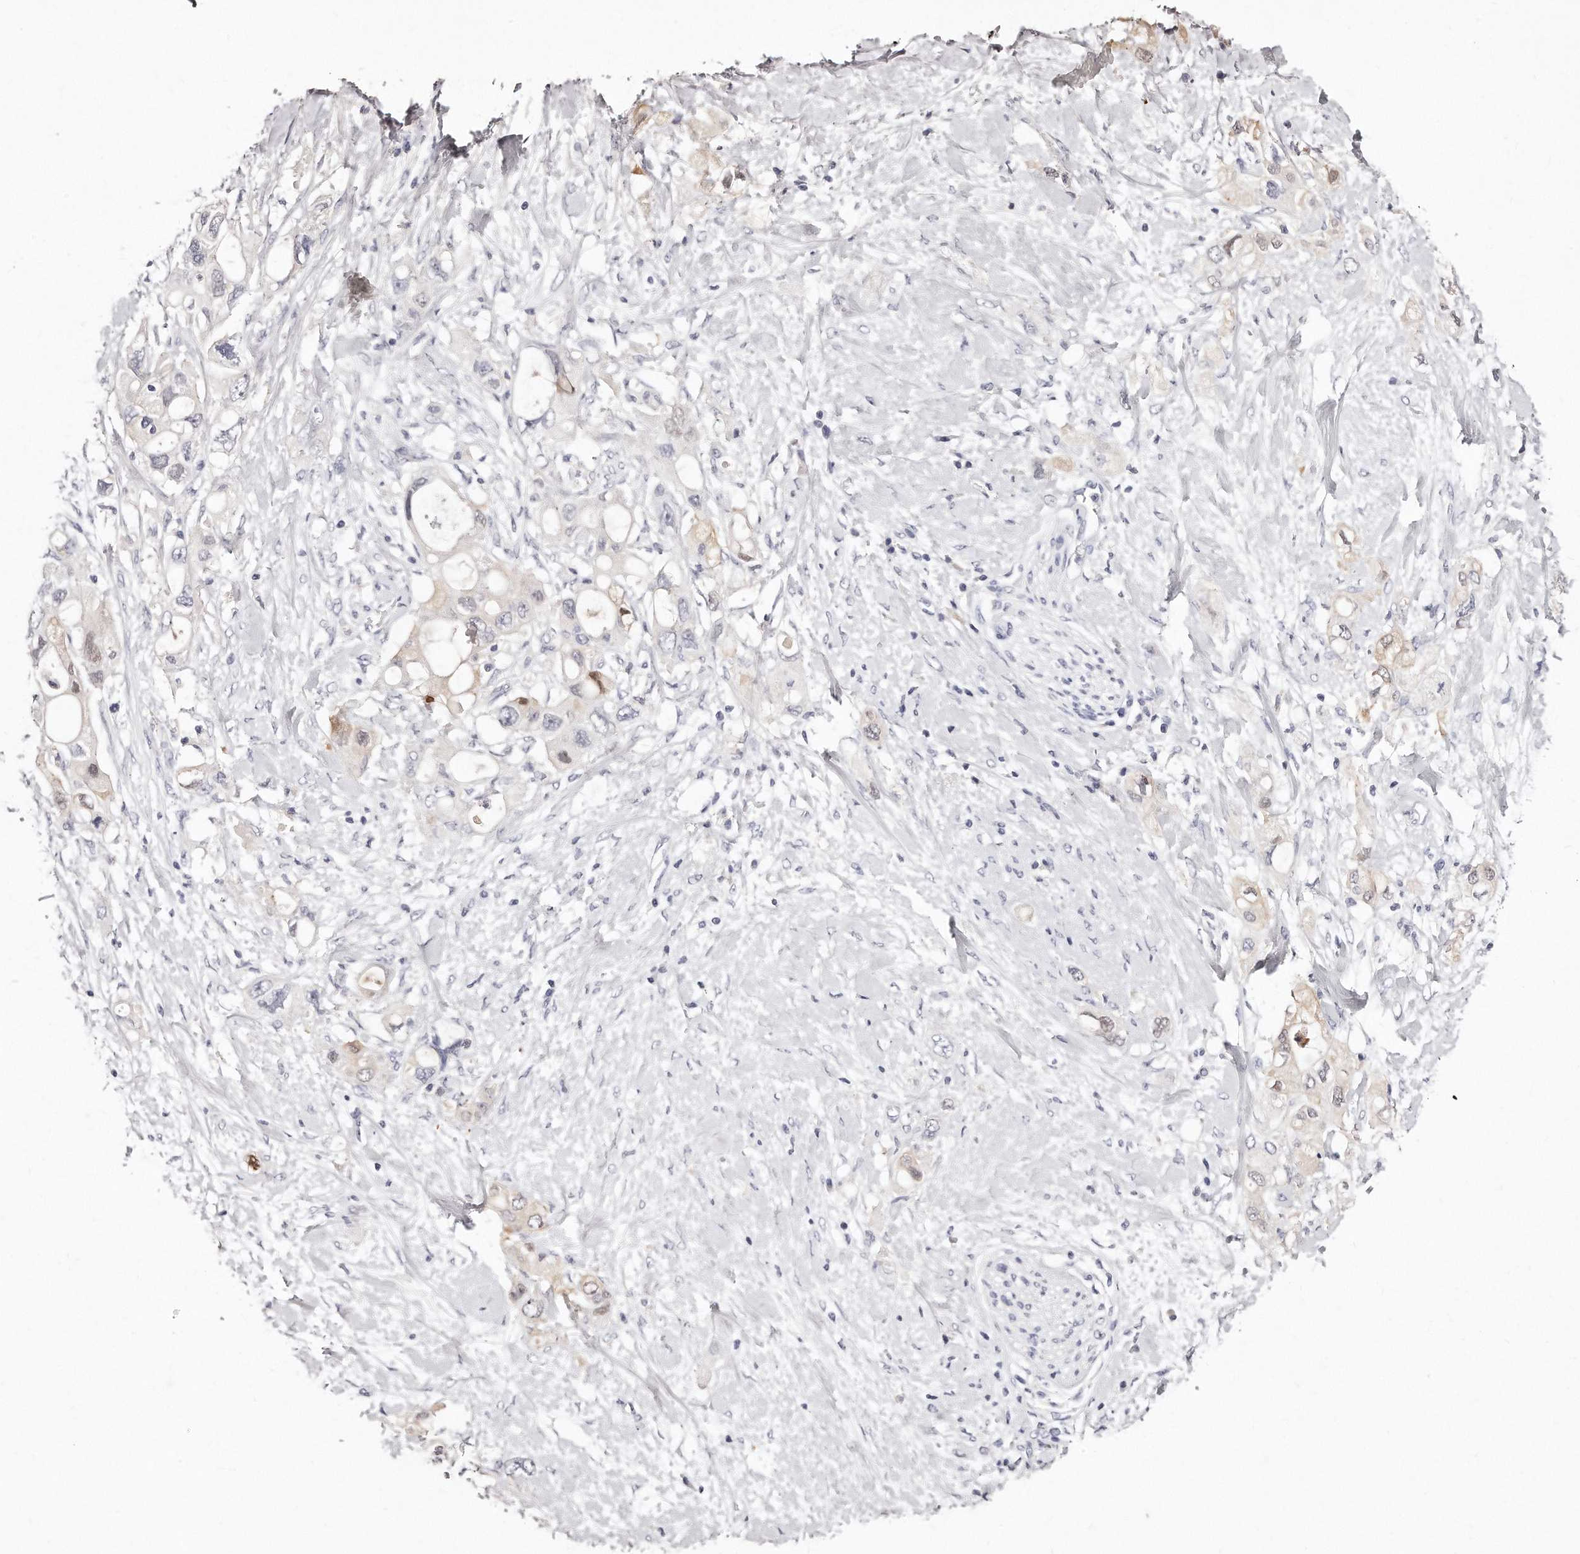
{"staining": {"intensity": "negative", "quantity": "none", "location": "none"}, "tissue": "pancreatic cancer", "cell_type": "Tumor cells", "image_type": "cancer", "snomed": [{"axis": "morphology", "description": "Adenocarcinoma, NOS"}, {"axis": "topography", "description": "Pancreas"}], "caption": "DAB (3,3'-diaminobenzidine) immunohistochemical staining of human pancreatic adenocarcinoma displays no significant expression in tumor cells.", "gene": "GDA", "patient": {"sex": "female", "age": 56}}